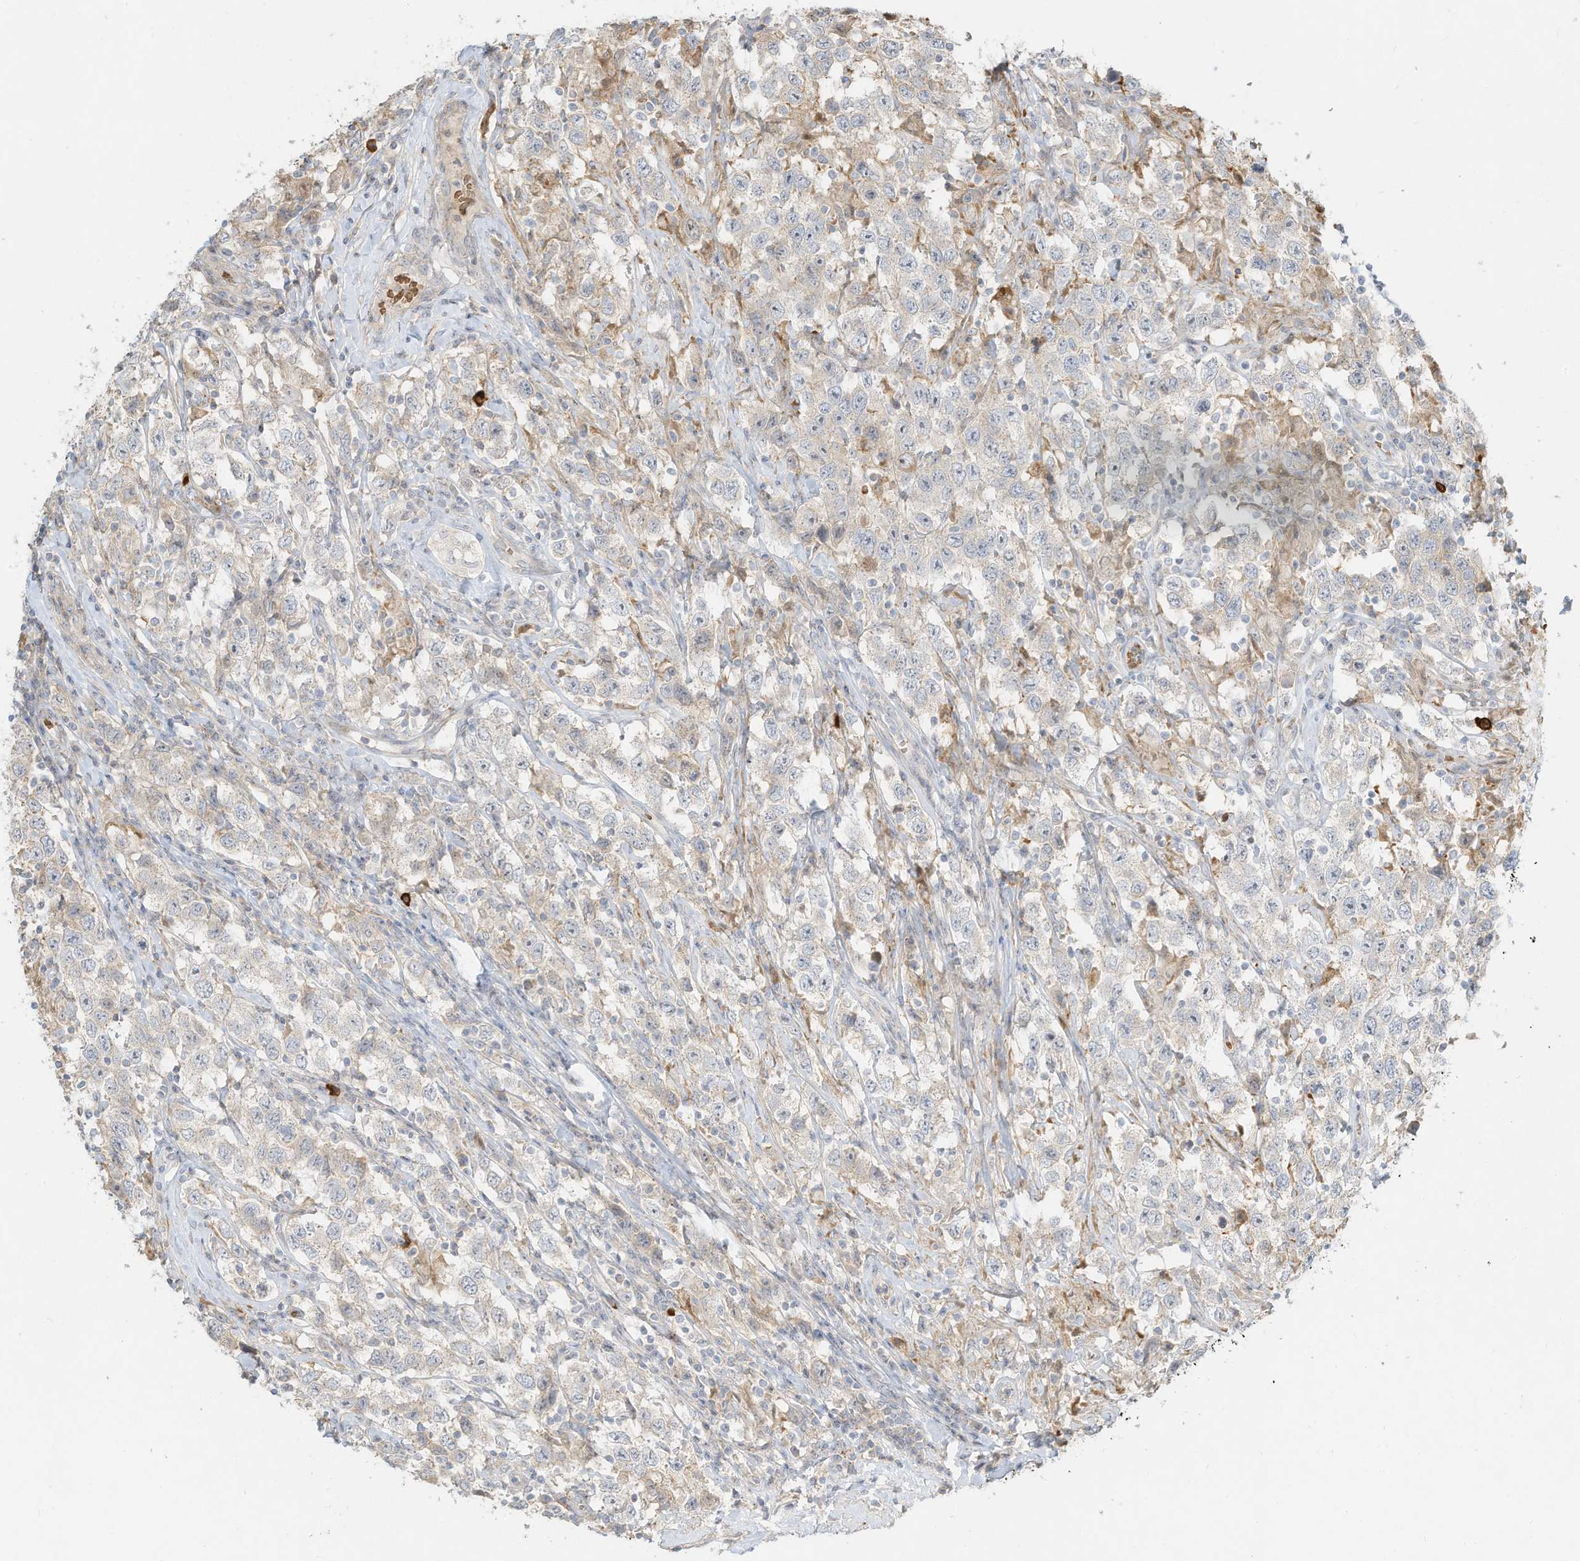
{"staining": {"intensity": "negative", "quantity": "none", "location": "none"}, "tissue": "testis cancer", "cell_type": "Tumor cells", "image_type": "cancer", "snomed": [{"axis": "morphology", "description": "Seminoma, NOS"}, {"axis": "topography", "description": "Testis"}], "caption": "Tumor cells show no significant expression in testis seminoma.", "gene": "OFD1", "patient": {"sex": "male", "age": 41}}